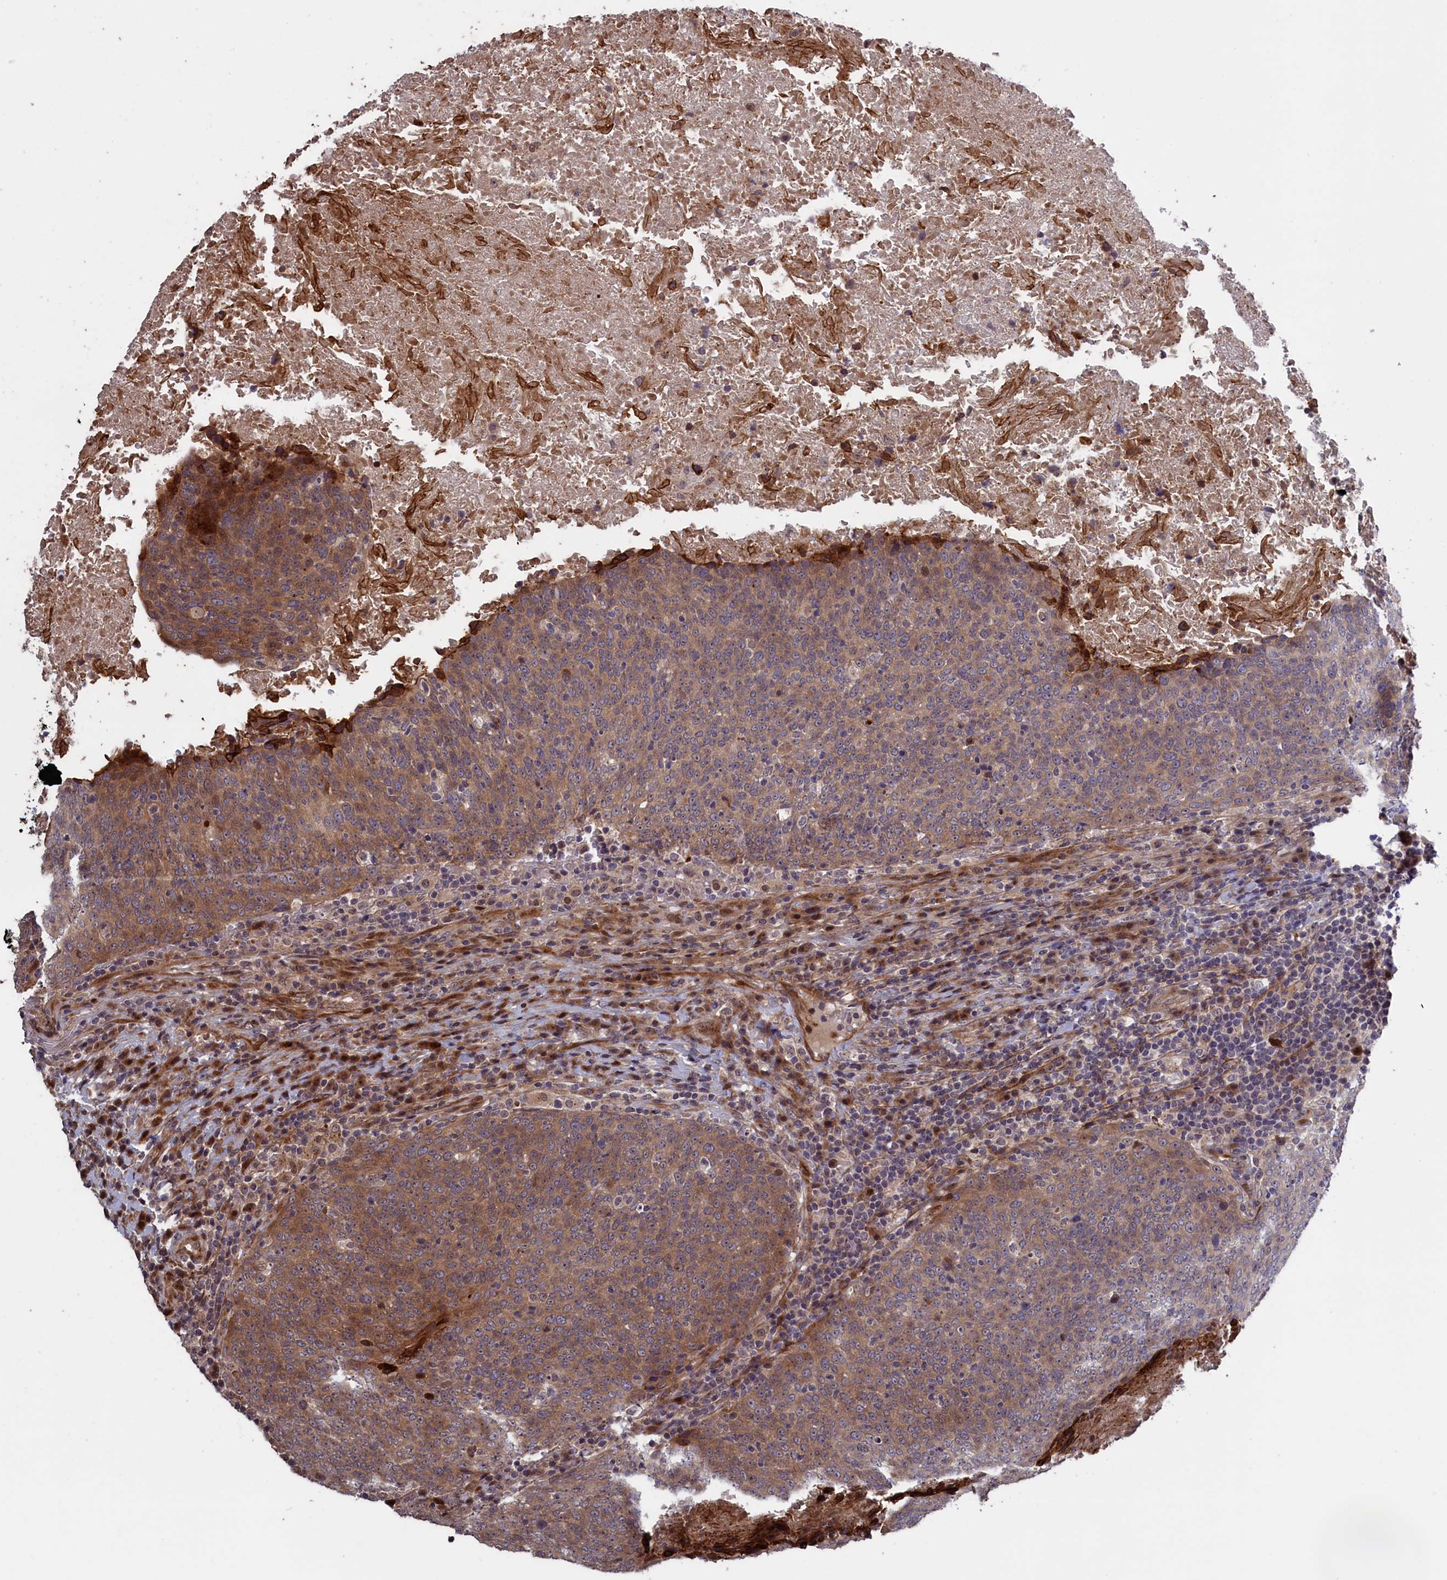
{"staining": {"intensity": "moderate", "quantity": "25%-75%", "location": "cytoplasmic/membranous"}, "tissue": "head and neck cancer", "cell_type": "Tumor cells", "image_type": "cancer", "snomed": [{"axis": "morphology", "description": "Squamous cell carcinoma, NOS"}, {"axis": "morphology", "description": "Squamous cell carcinoma, metastatic, NOS"}, {"axis": "topography", "description": "Lymph node"}, {"axis": "topography", "description": "Head-Neck"}], "caption": "Immunohistochemical staining of human head and neck cancer displays moderate cytoplasmic/membranous protein positivity in approximately 25%-75% of tumor cells.", "gene": "LSG1", "patient": {"sex": "male", "age": 62}}